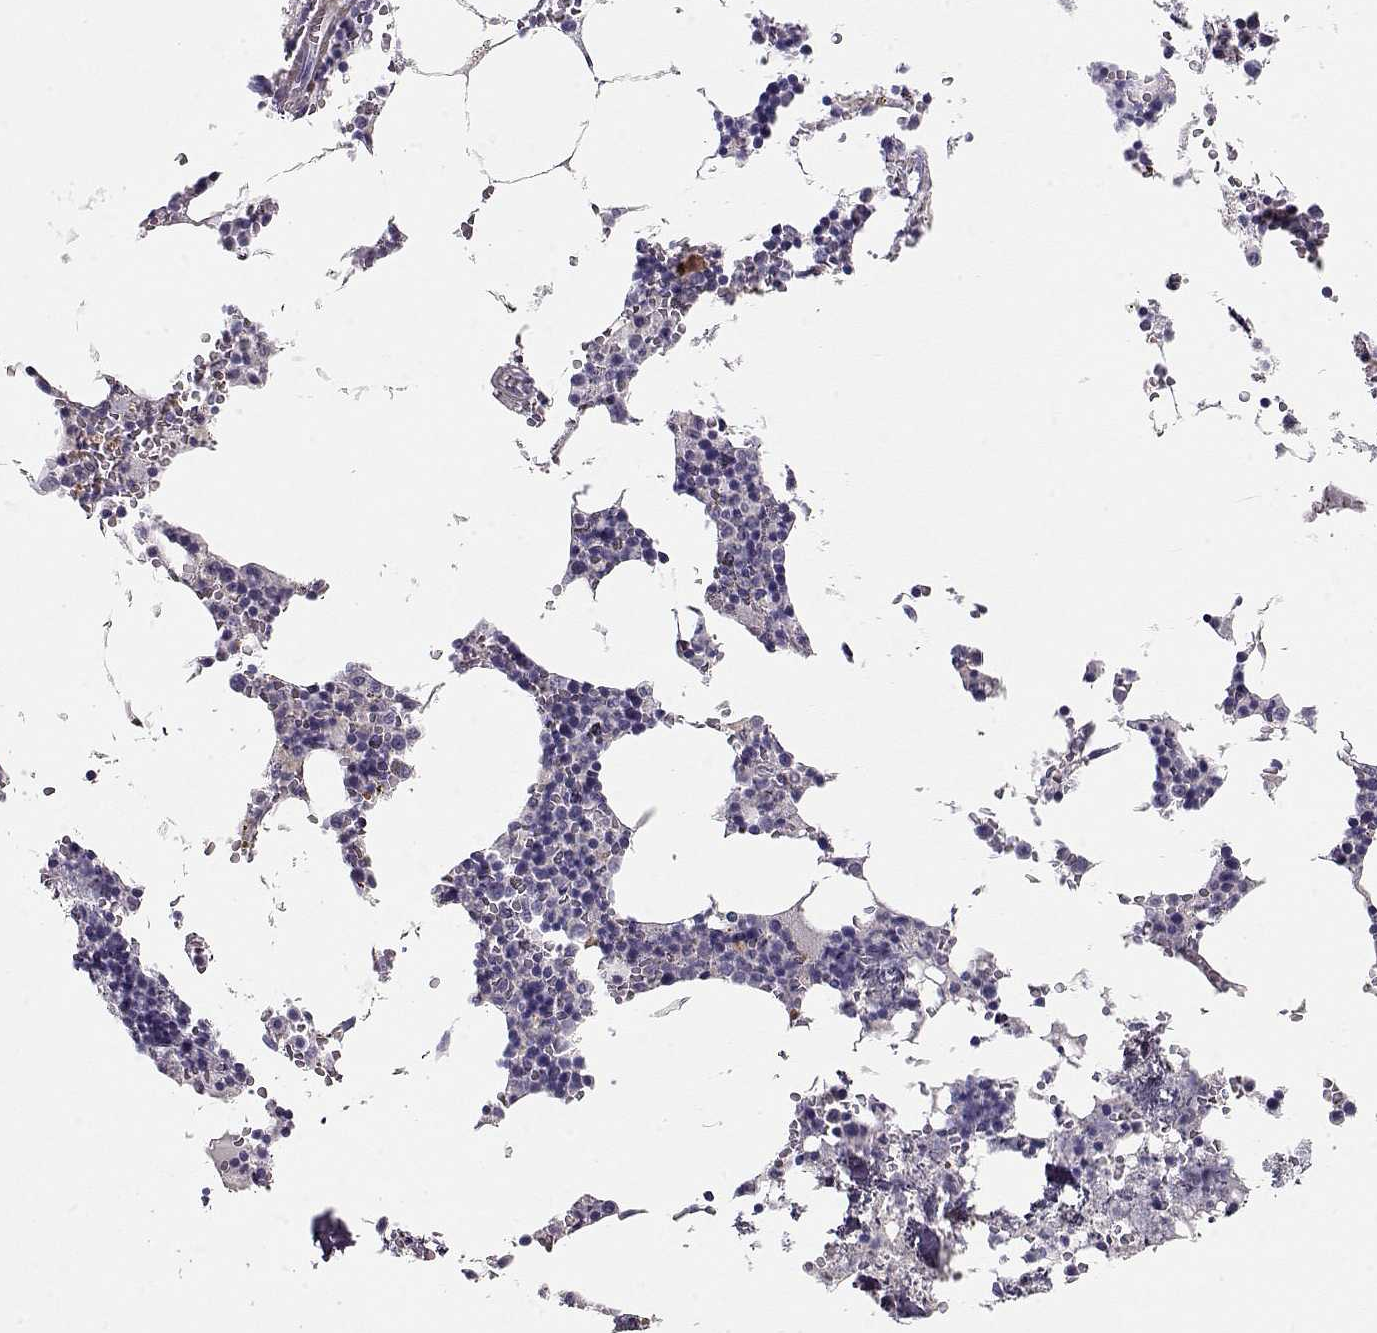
{"staining": {"intensity": "weak", "quantity": "<25%", "location": "cytoplasmic/membranous"}, "tissue": "bone marrow", "cell_type": "Hematopoietic cells", "image_type": "normal", "snomed": [{"axis": "morphology", "description": "Normal tissue, NOS"}, {"axis": "topography", "description": "Bone marrow"}], "caption": "High power microscopy histopathology image of an IHC photomicrograph of normal bone marrow, revealing no significant staining in hematopoietic cells.", "gene": "SLITRK3", "patient": {"sex": "male", "age": 54}}